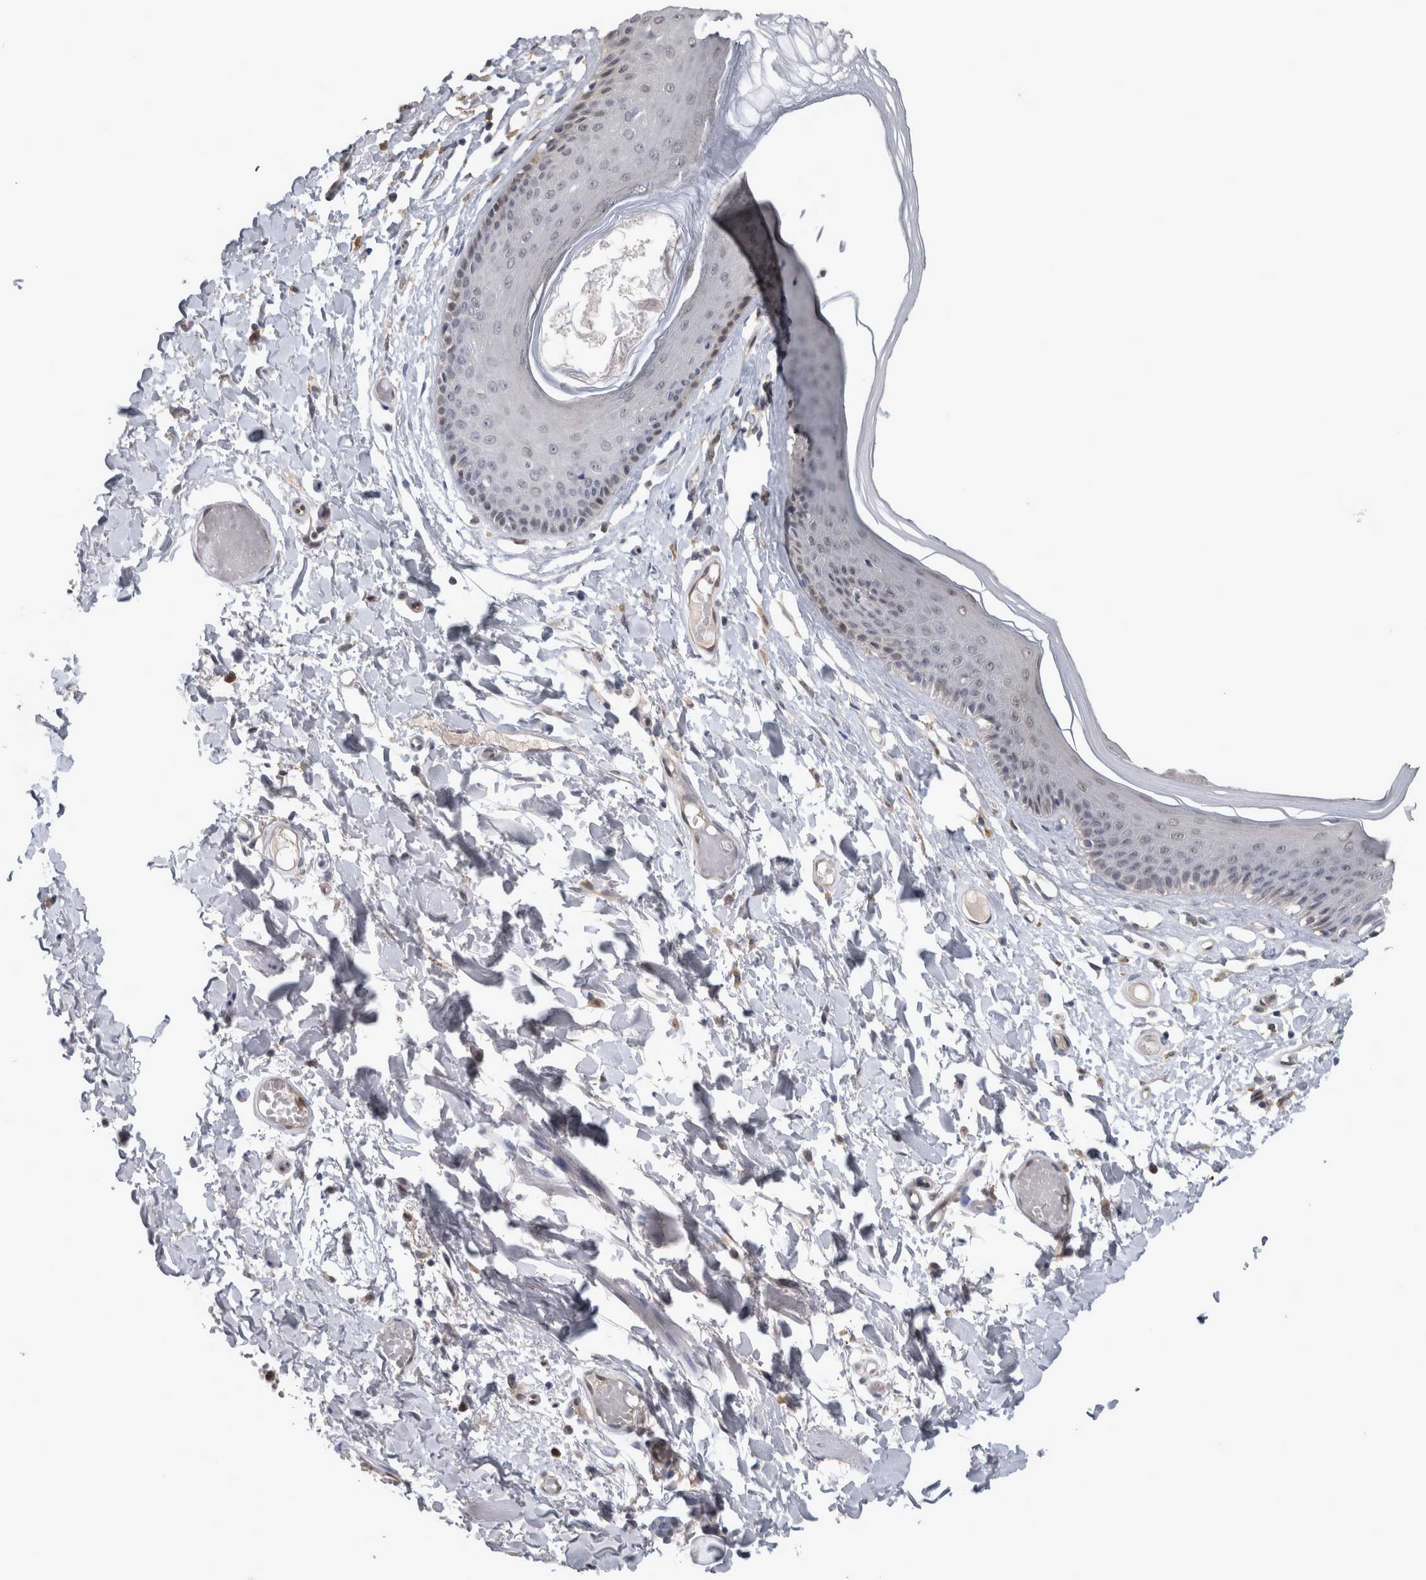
{"staining": {"intensity": "moderate", "quantity": "<25%", "location": "cytoplasmic/membranous,nuclear"}, "tissue": "skin", "cell_type": "Epidermal cells", "image_type": "normal", "snomed": [{"axis": "morphology", "description": "Normal tissue, NOS"}, {"axis": "topography", "description": "Vulva"}], "caption": "DAB (3,3'-diaminobenzidine) immunohistochemical staining of benign human skin displays moderate cytoplasmic/membranous,nuclear protein positivity in about <25% of epidermal cells. The staining is performed using DAB (3,3'-diaminobenzidine) brown chromogen to label protein expression. The nuclei are counter-stained blue using hematoxylin.", "gene": "NAPRT", "patient": {"sex": "female", "age": 73}}